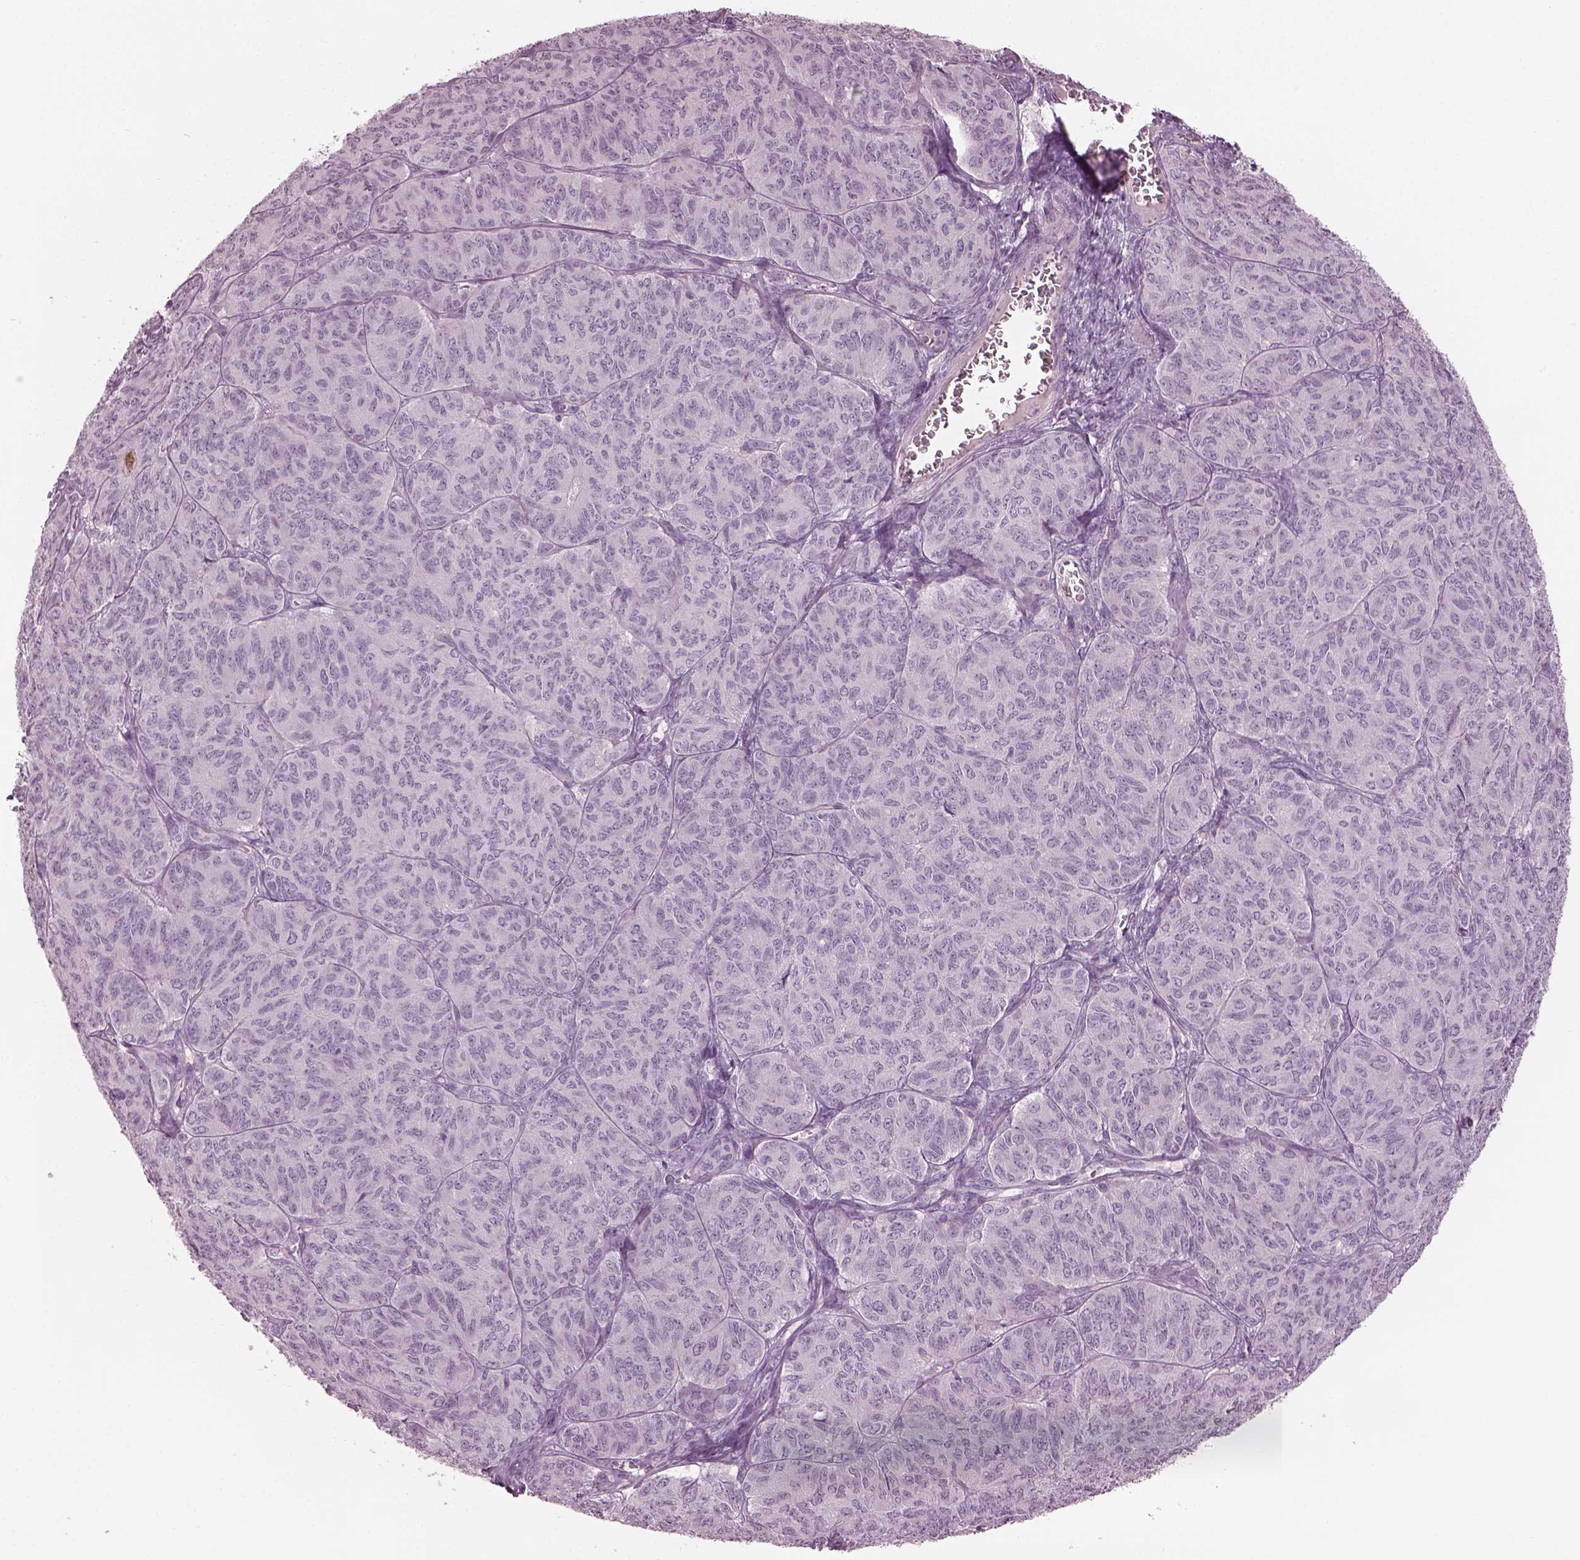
{"staining": {"intensity": "negative", "quantity": "none", "location": "none"}, "tissue": "ovarian cancer", "cell_type": "Tumor cells", "image_type": "cancer", "snomed": [{"axis": "morphology", "description": "Carcinoma, endometroid"}, {"axis": "topography", "description": "Ovary"}], "caption": "Immunohistochemical staining of human ovarian cancer demonstrates no significant positivity in tumor cells.", "gene": "PACRG", "patient": {"sex": "female", "age": 80}}